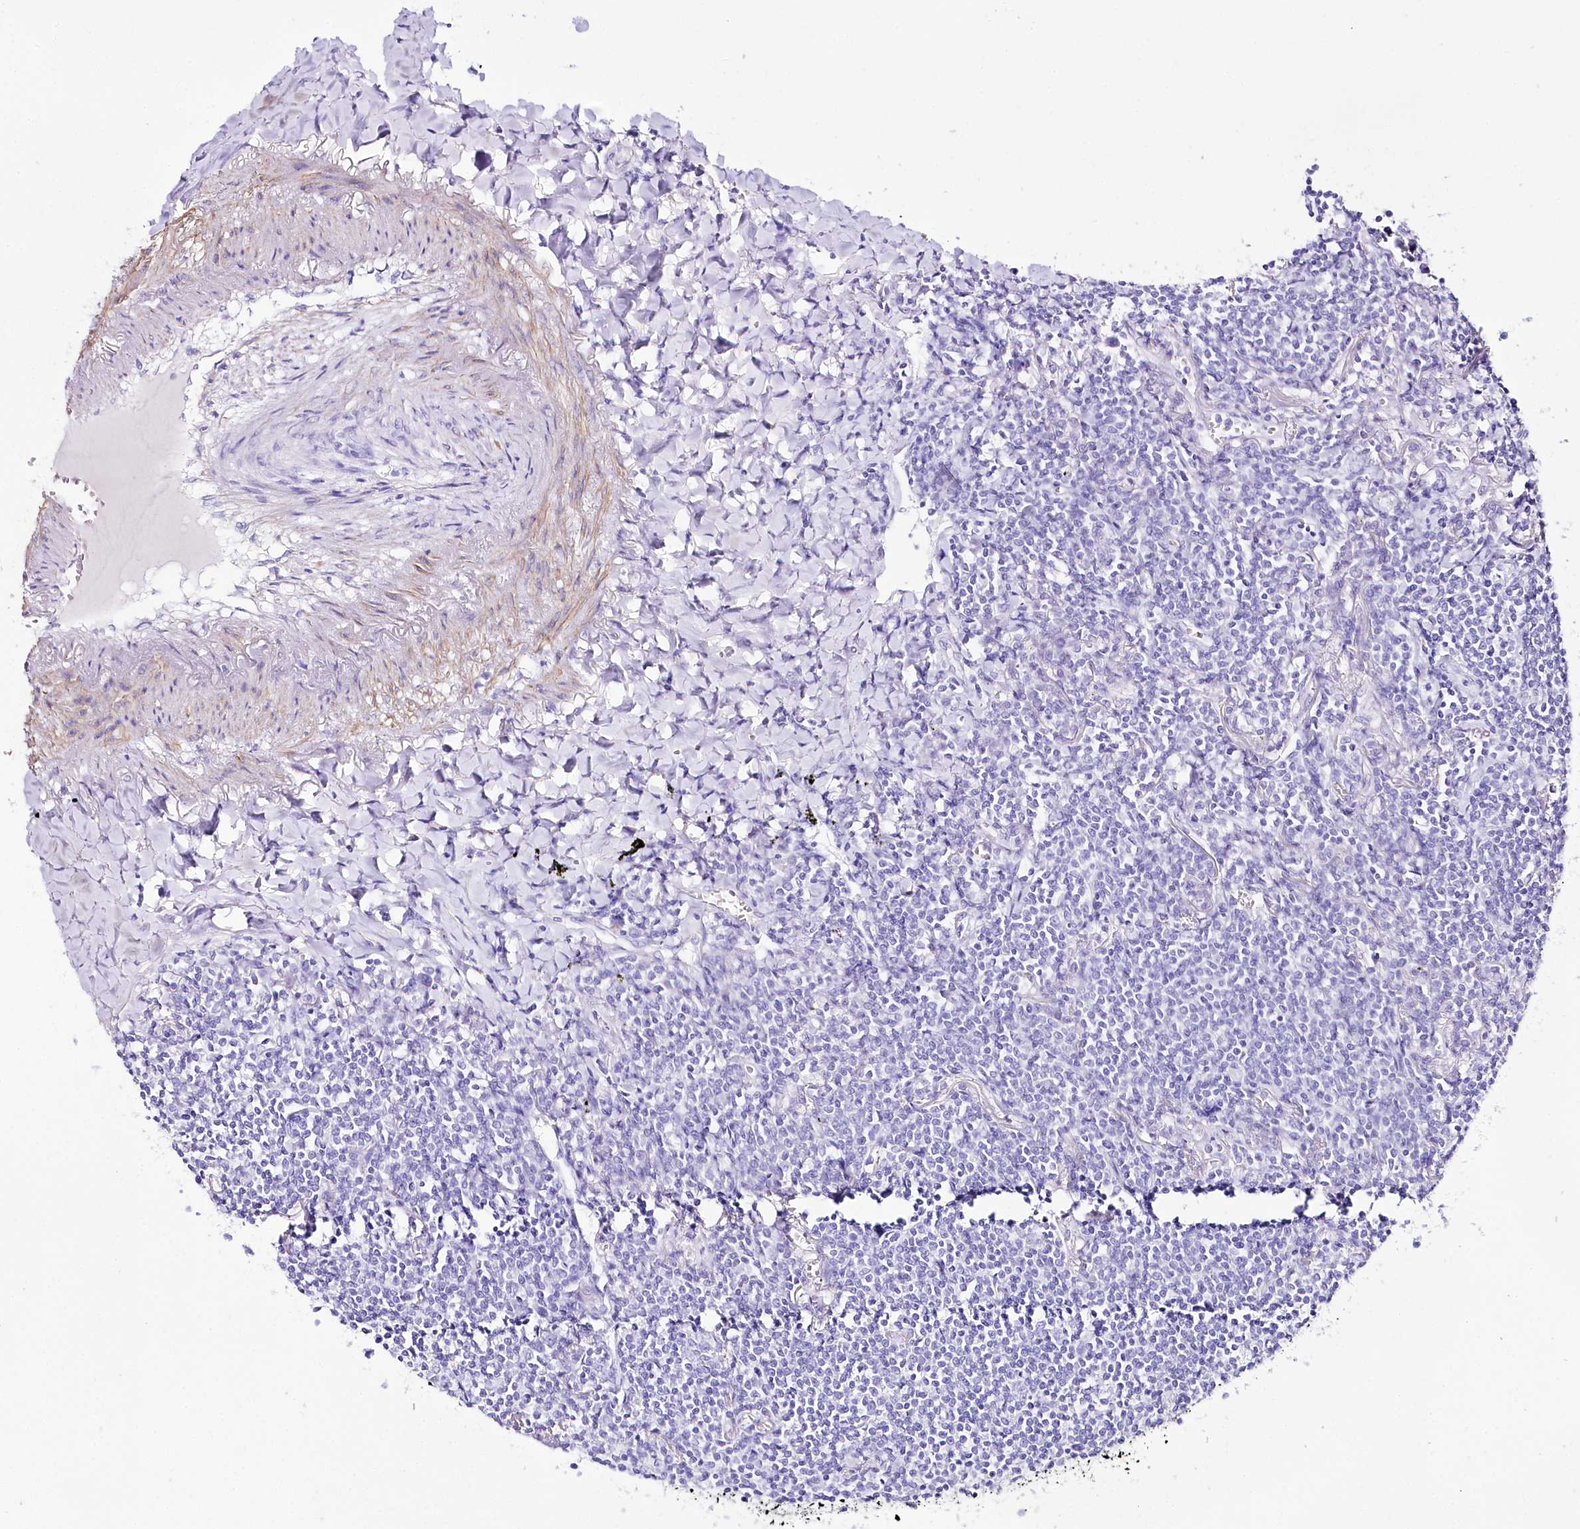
{"staining": {"intensity": "negative", "quantity": "none", "location": "none"}, "tissue": "lymphoma", "cell_type": "Tumor cells", "image_type": "cancer", "snomed": [{"axis": "morphology", "description": "Malignant lymphoma, non-Hodgkin's type, Low grade"}, {"axis": "topography", "description": "Lung"}], "caption": "Lymphoma was stained to show a protein in brown. There is no significant positivity in tumor cells.", "gene": "CSN3", "patient": {"sex": "female", "age": 71}}